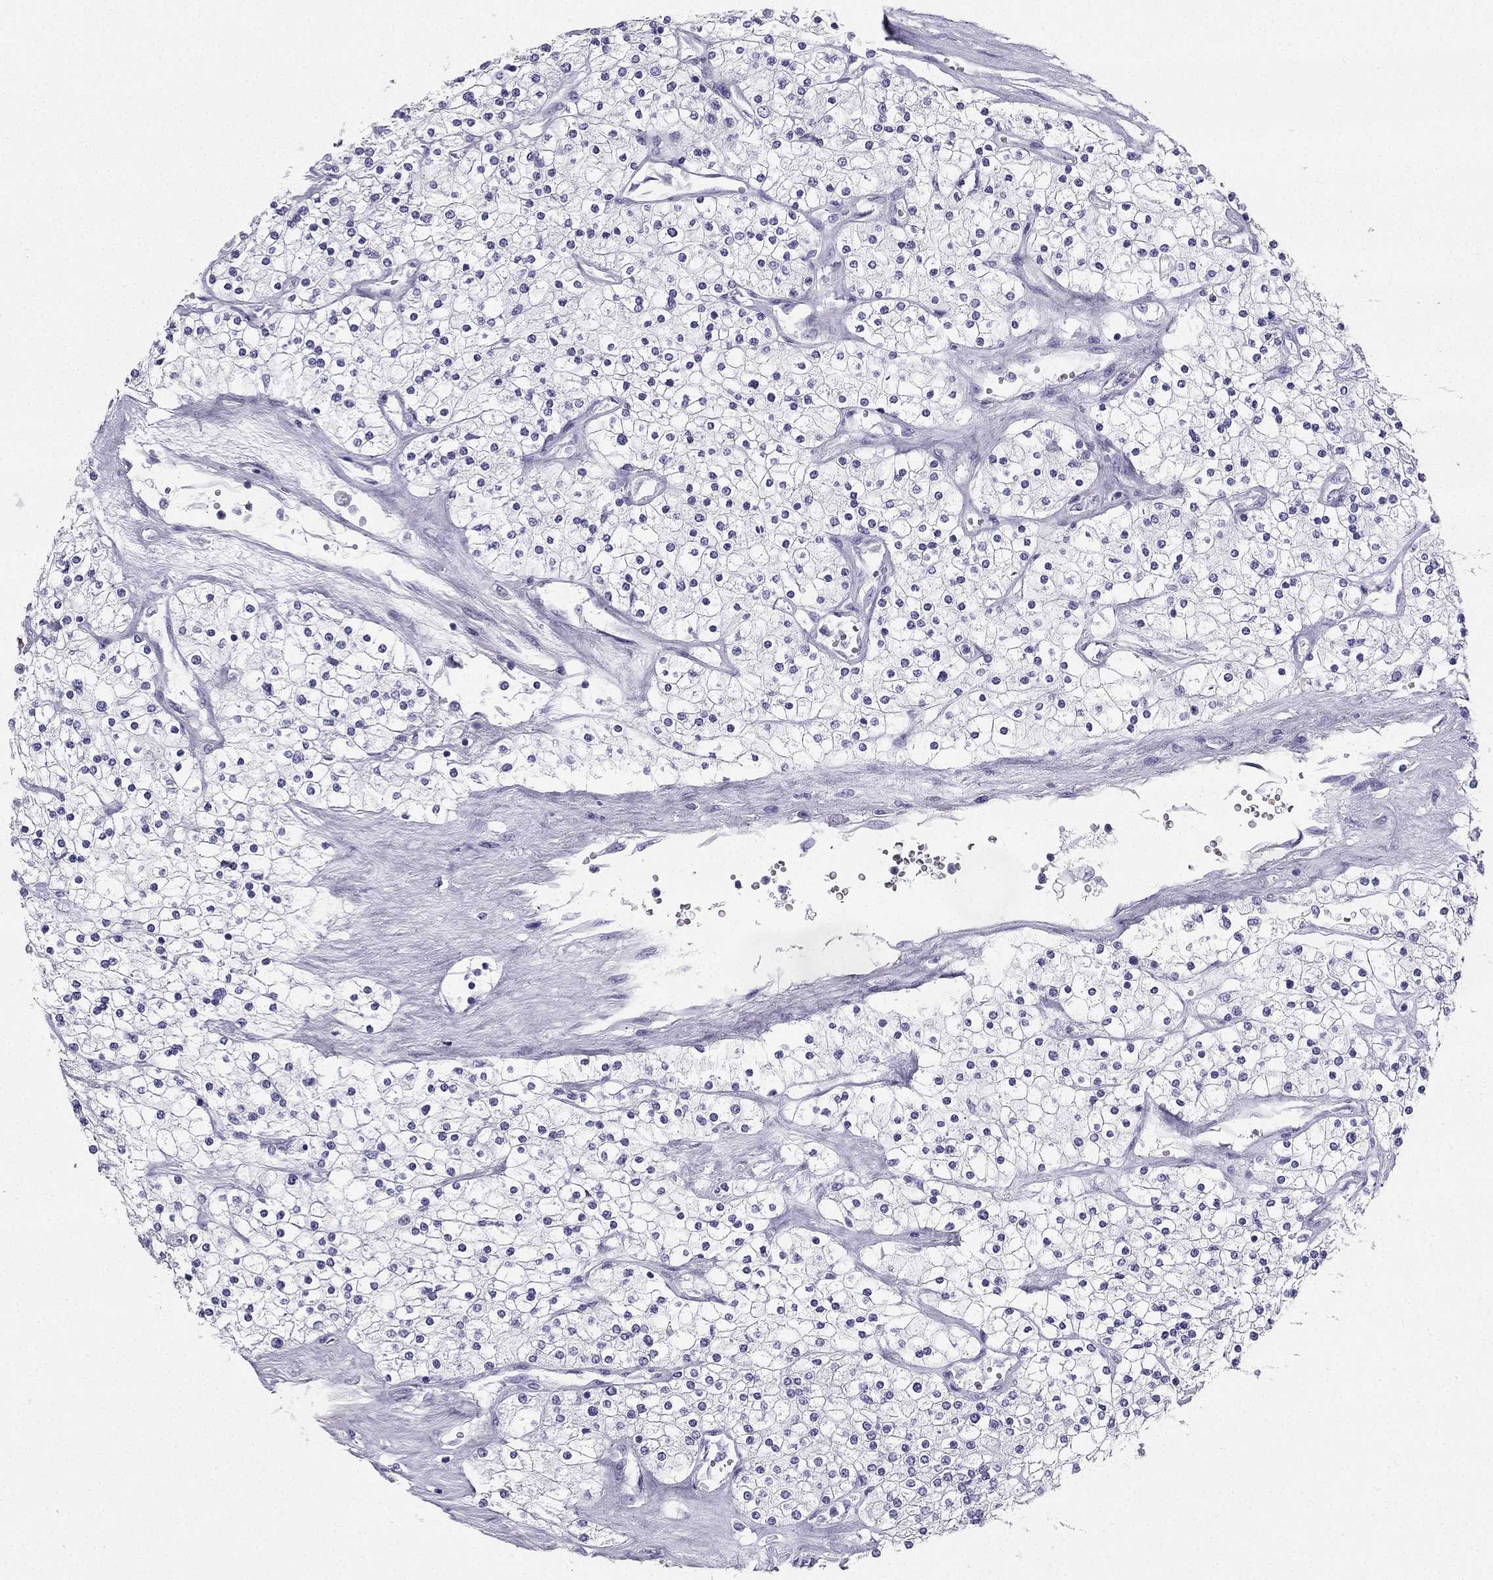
{"staining": {"intensity": "negative", "quantity": "none", "location": "none"}, "tissue": "renal cancer", "cell_type": "Tumor cells", "image_type": "cancer", "snomed": [{"axis": "morphology", "description": "Adenocarcinoma, NOS"}, {"axis": "topography", "description": "Kidney"}], "caption": "Tumor cells are negative for protein expression in human adenocarcinoma (renal).", "gene": "TFF3", "patient": {"sex": "male", "age": 80}}